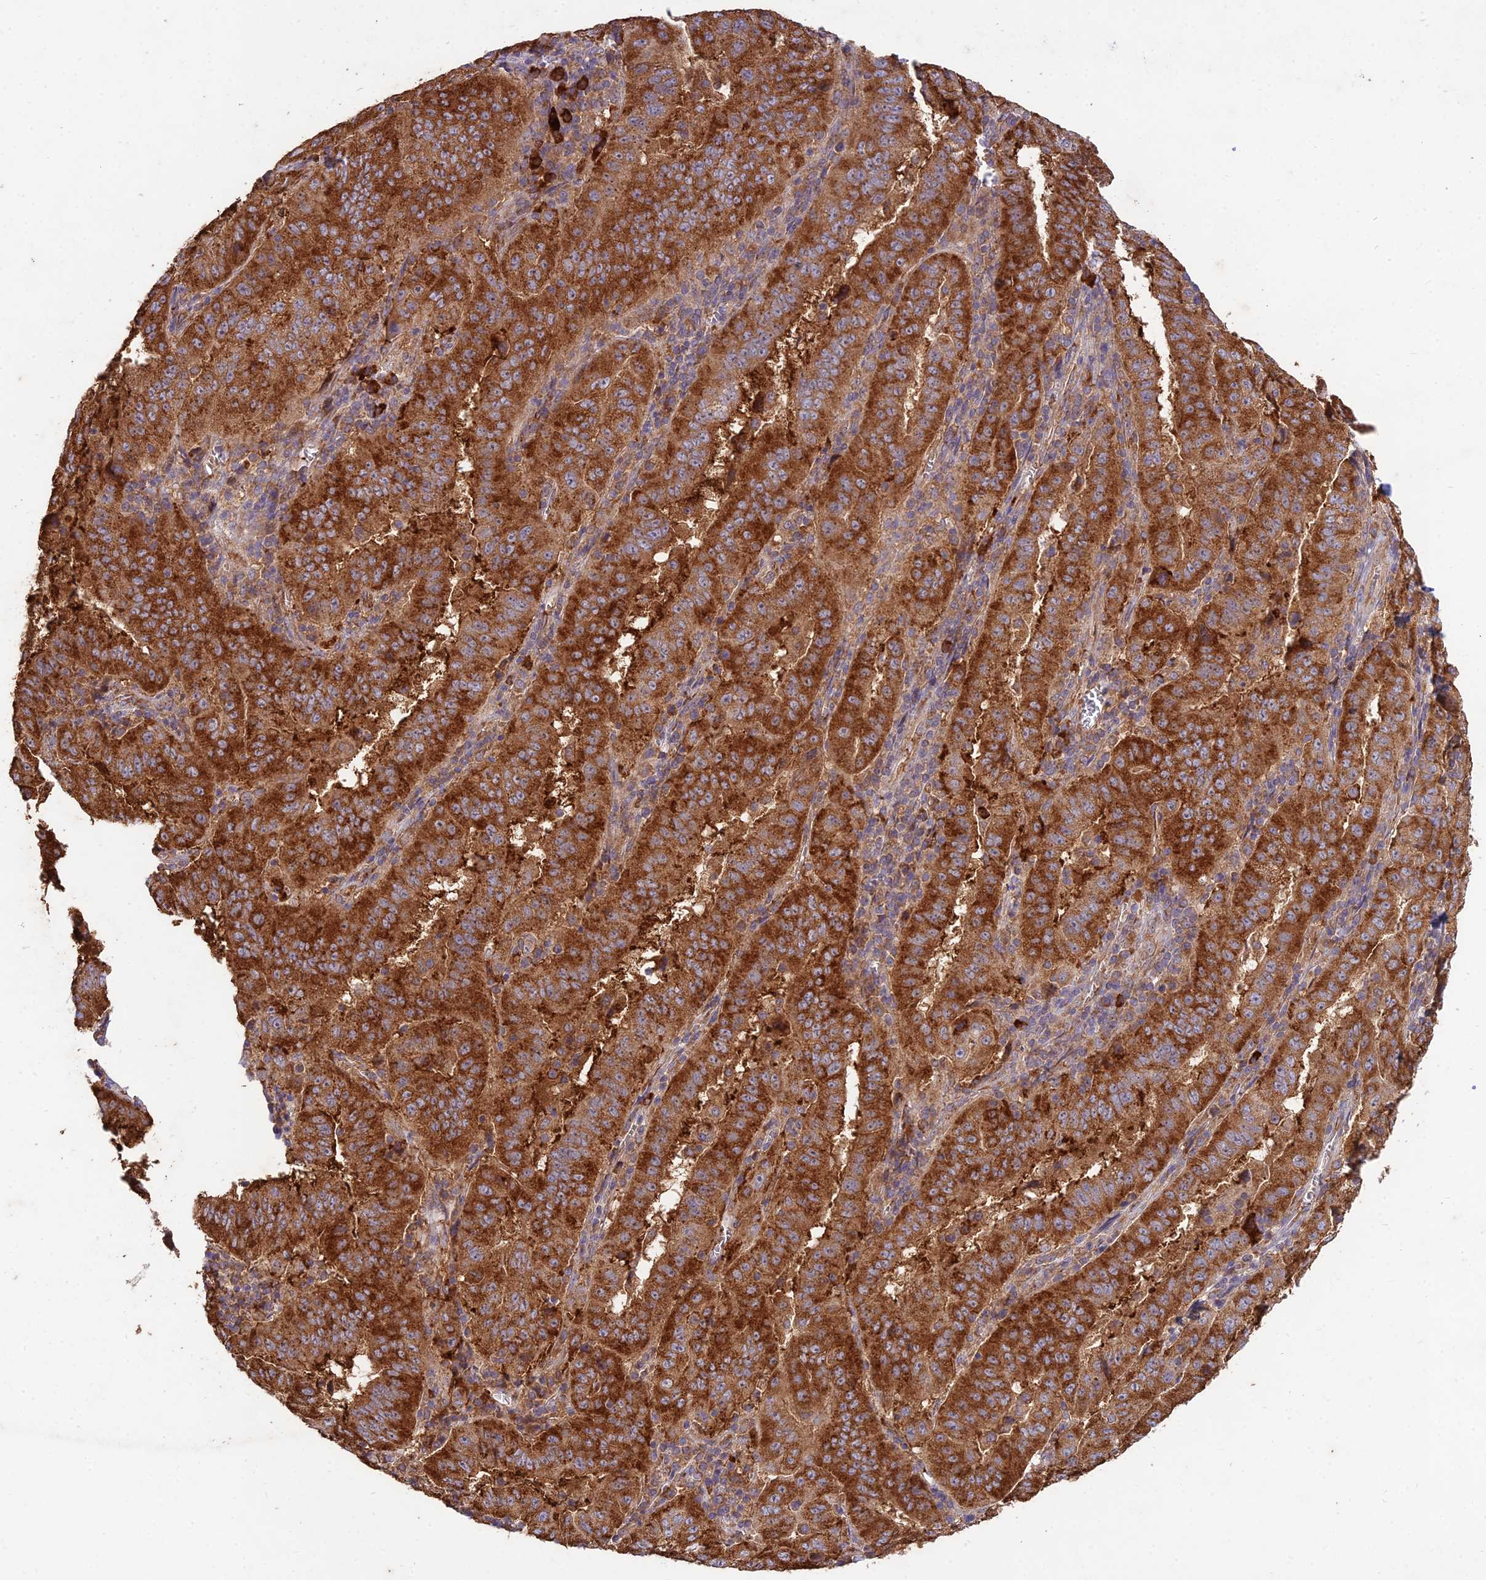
{"staining": {"intensity": "strong", "quantity": ">75%", "location": "cytoplasmic/membranous"}, "tissue": "pancreatic cancer", "cell_type": "Tumor cells", "image_type": "cancer", "snomed": [{"axis": "morphology", "description": "Adenocarcinoma, NOS"}, {"axis": "topography", "description": "Pancreas"}], "caption": "Adenocarcinoma (pancreatic) stained with immunohistochemistry (IHC) demonstrates strong cytoplasmic/membranous expression in about >75% of tumor cells.", "gene": "NXNL2", "patient": {"sex": "male", "age": 63}}